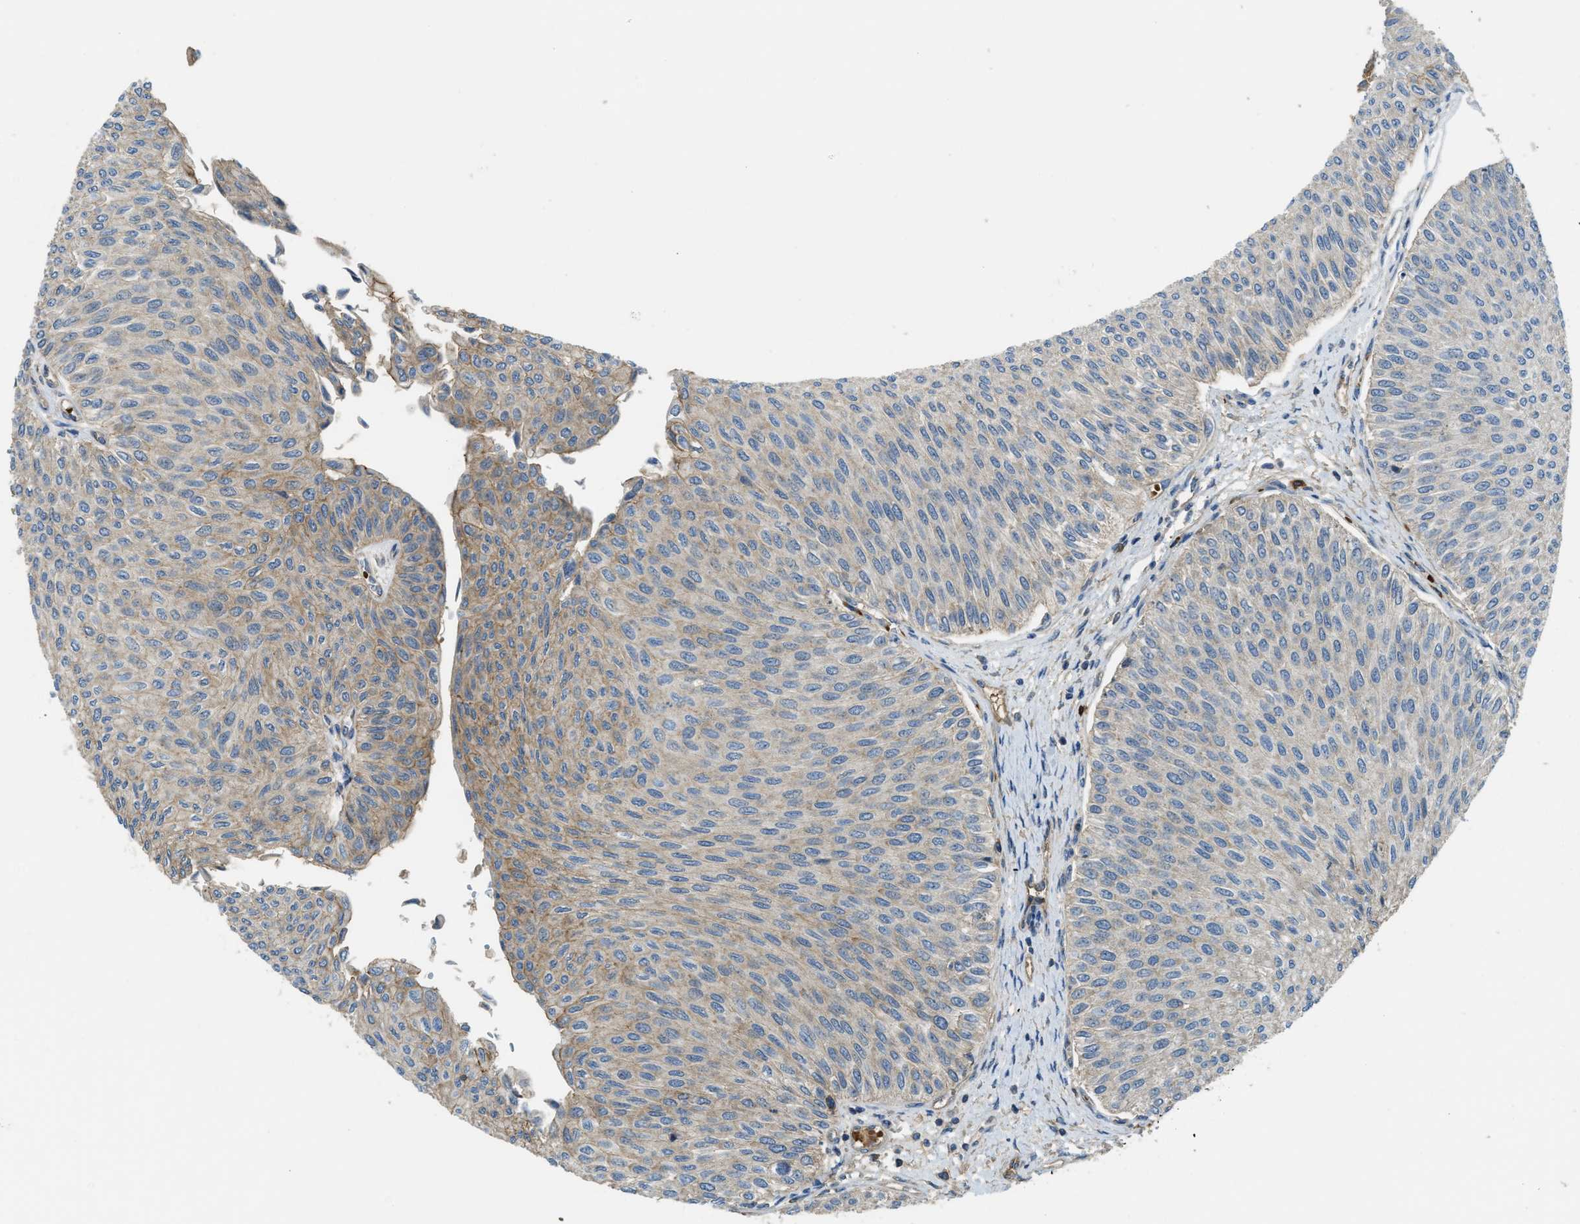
{"staining": {"intensity": "moderate", "quantity": "25%-75%", "location": "cytoplasmic/membranous"}, "tissue": "urothelial cancer", "cell_type": "Tumor cells", "image_type": "cancer", "snomed": [{"axis": "morphology", "description": "Urothelial carcinoma, Low grade"}, {"axis": "topography", "description": "Urinary bladder"}], "caption": "Protein analysis of urothelial cancer tissue demonstrates moderate cytoplasmic/membranous positivity in about 25%-75% of tumor cells.", "gene": "BAG4", "patient": {"sex": "male", "age": 78}}